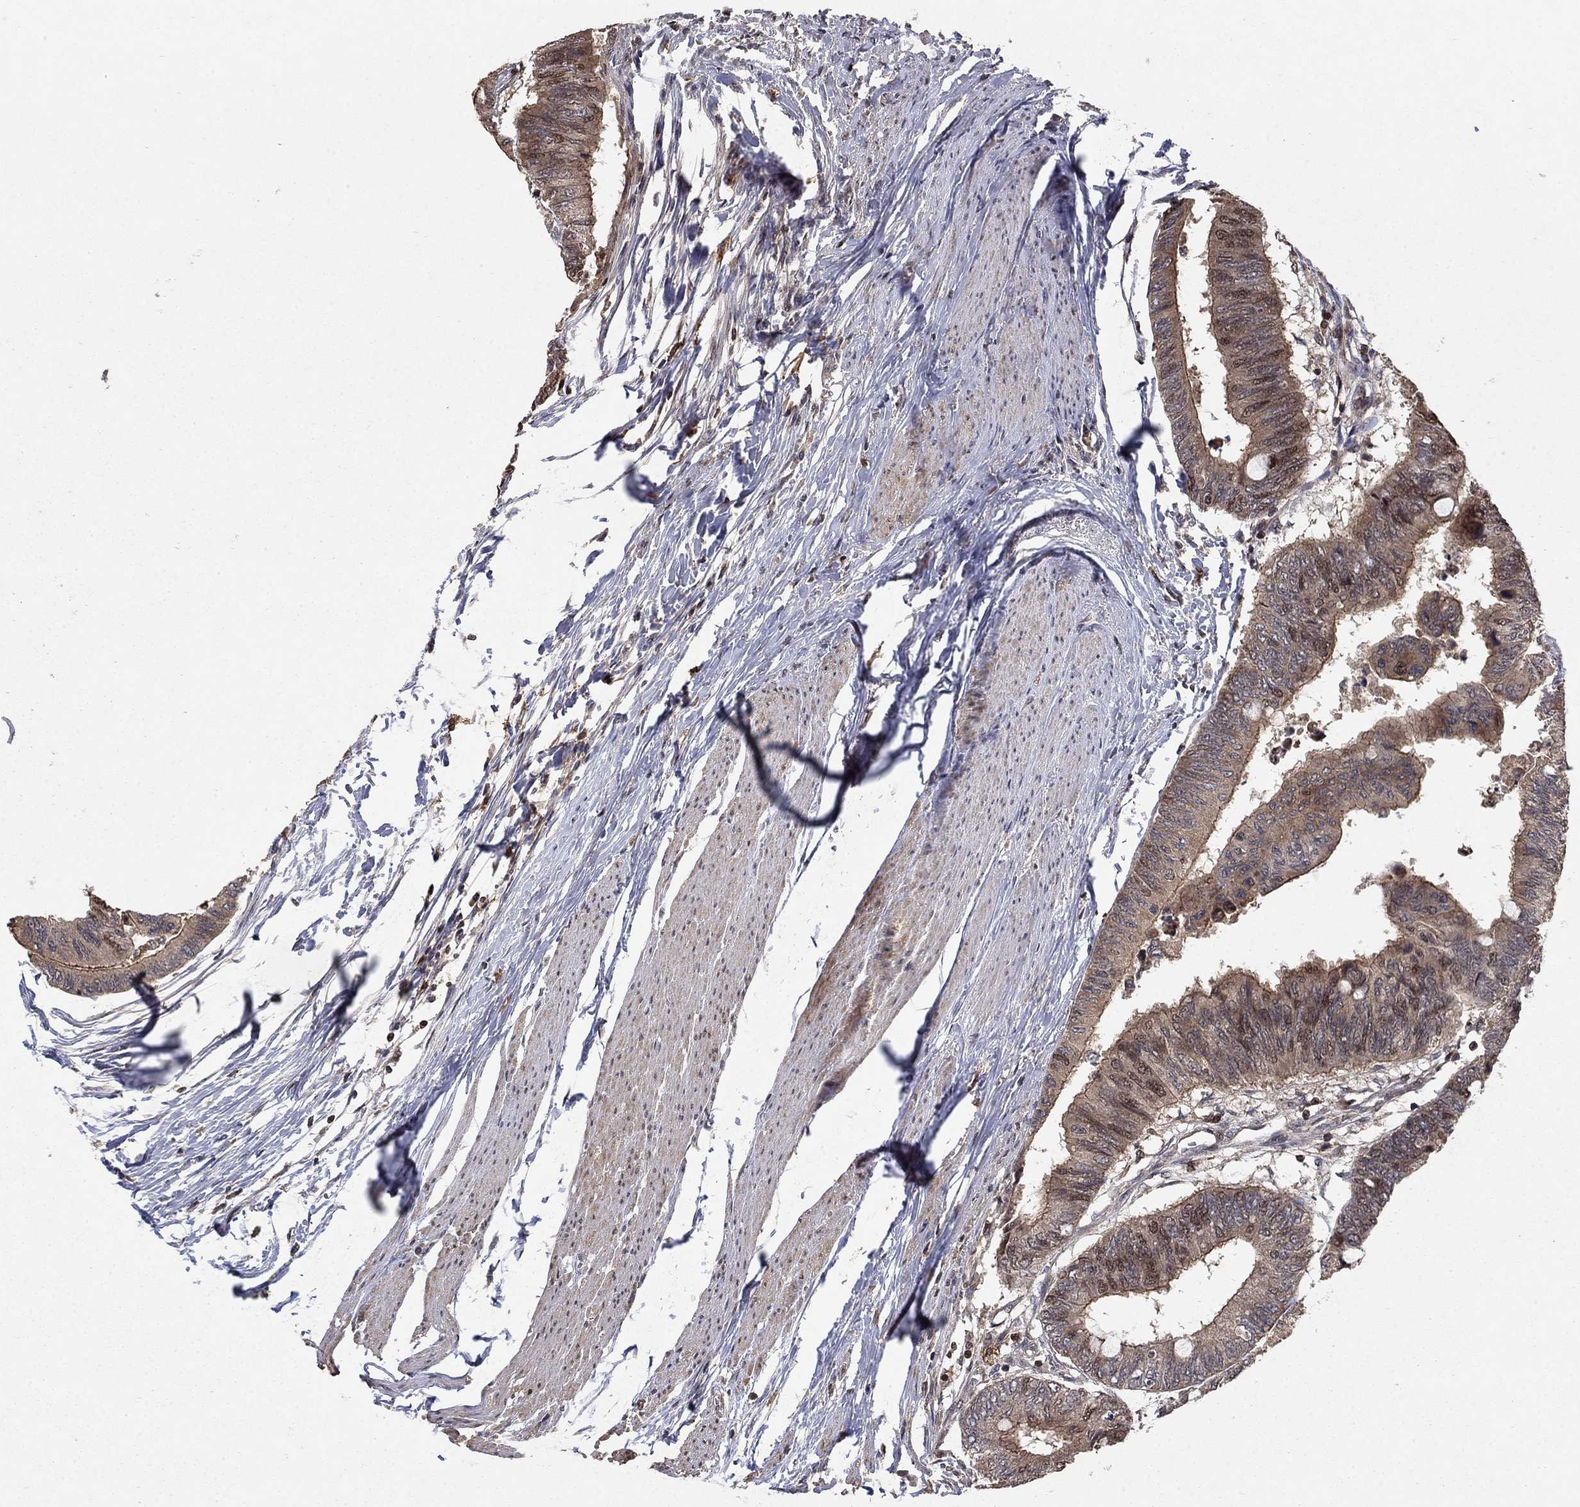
{"staining": {"intensity": "moderate", "quantity": "25%-75%", "location": "cytoplasmic/membranous,nuclear"}, "tissue": "colorectal cancer", "cell_type": "Tumor cells", "image_type": "cancer", "snomed": [{"axis": "morphology", "description": "Normal tissue, NOS"}, {"axis": "morphology", "description": "Adenocarcinoma, NOS"}, {"axis": "topography", "description": "Rectum"}, {"axis": "topography", "description": "Peripheral nerve tissue"}], "caption": "A brown stain shows moderate cytoplasmic/membranous and nuclear staining of a protein in colorectal adenocarcinoma tumor cells.", "gene": "CCDC66", "patient": {"sex": "male", "age": 92}}